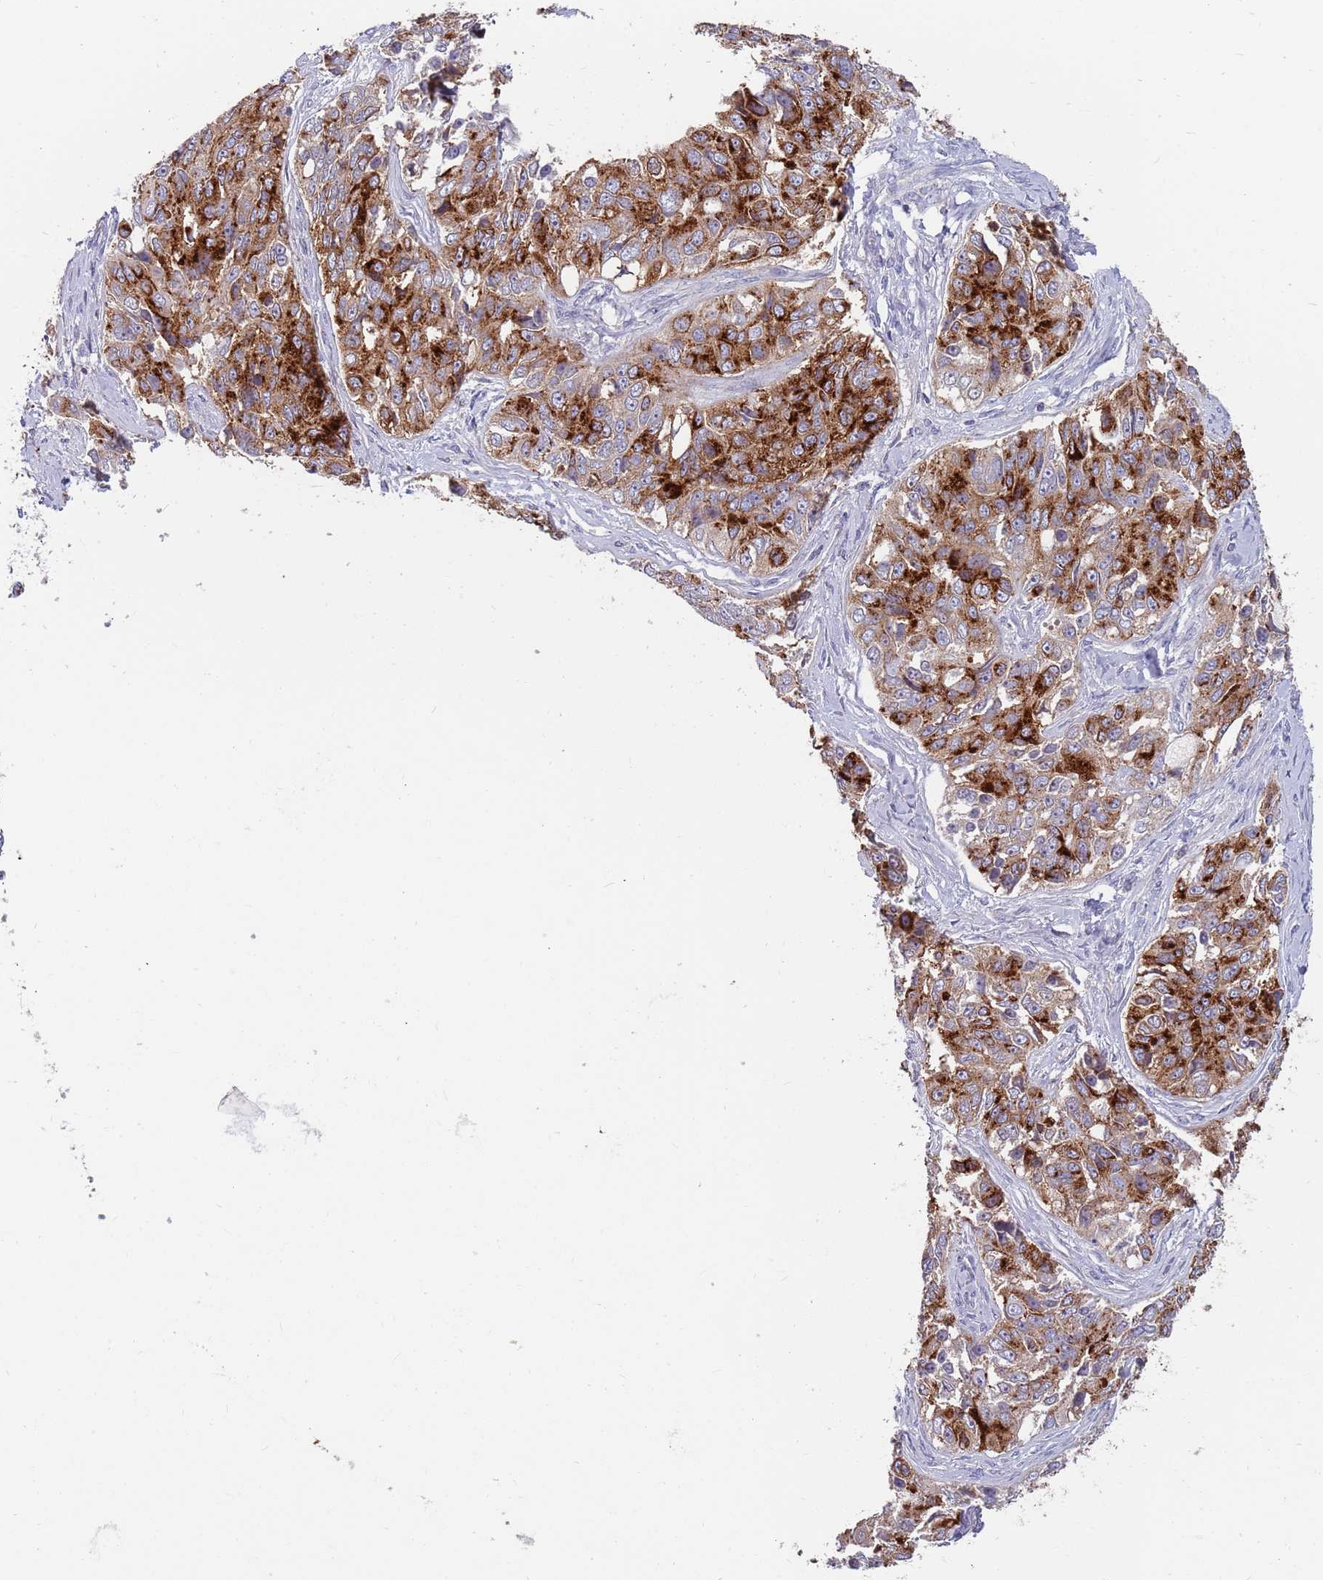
{"staining": {"intensity": "strong", "quantity": ">75%", "location": "cytoplasmic/membranous"}, "tissue": "ovarian cancer", "cell_type": "Tumor cells", "image_type": "cancer", "snomed": [{"axis": "morphology", "description": "Carcinoma, endometroid"}, {"axis": "topography", "description": "Ovary"}], "caption": "Strong cytoplasmic/membranous positivity is seen in about >75% of tumor cells in ovarian cancer (endometroid carcinoma).", "gene": "BORCS5", "patient": {"sex": "female", "age": 51}}